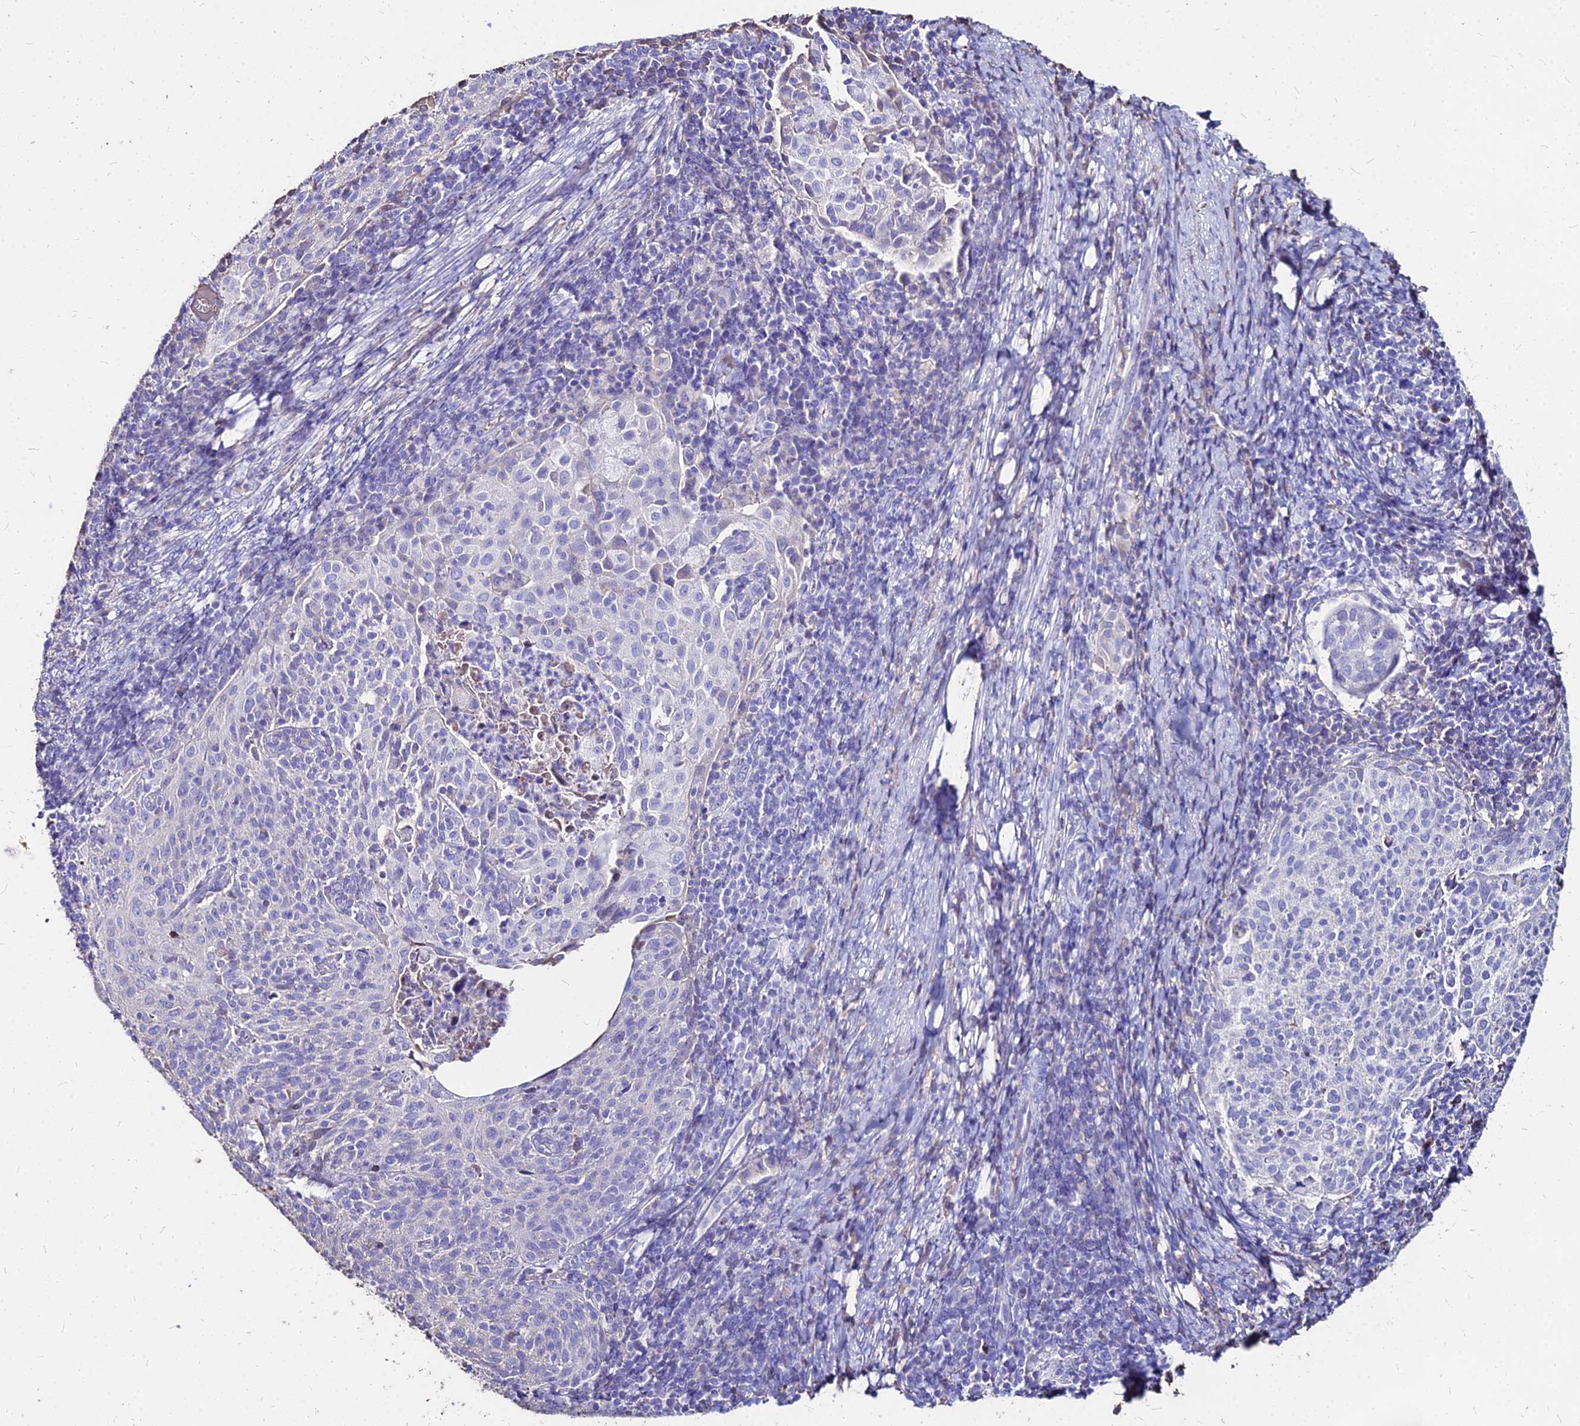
{"staining": {"intensity": "negative", "quantity": "none", "location": "none"}, "tissue": "cervical cancer", "cell_type": "Tumor cells", "image_type": "cancer", "snomed": [{"axis": "morphology", "description": "Squamous cell carcinoma, NOS"}, {"axis": "topography", "description": "Cervix"}], "caption": "Immunohistochemical staining of human squamous cell carcinoma (cervical) demonstrates no significant expression in tumor cells. (Immunohistochemistry (ihc), brightfield microscopy, high magnification).", "gene": "NME5", "patient": {"sex": "female", "age": 52}}